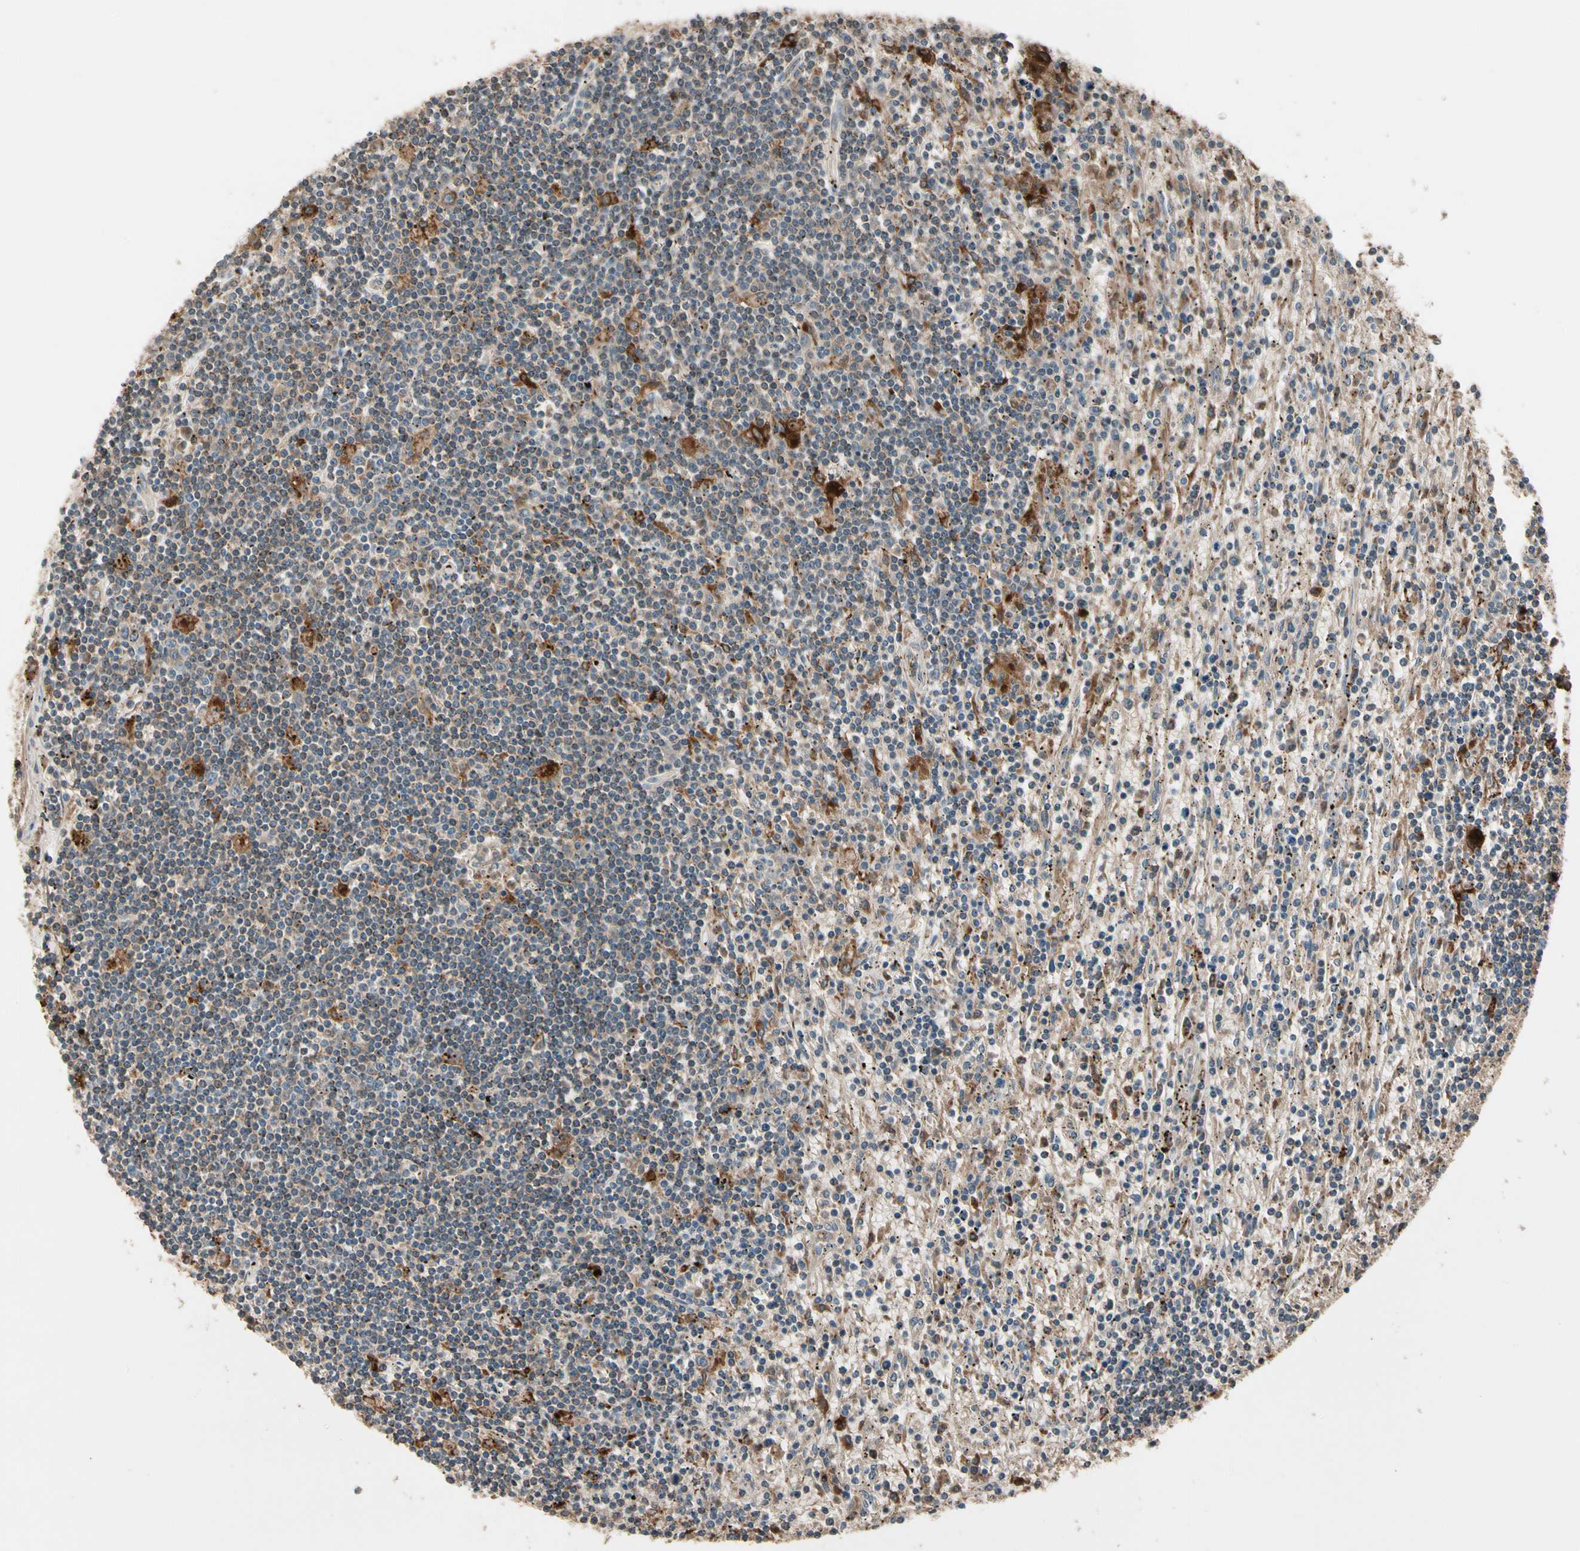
{"staining": {"intensity": "moderate", "quantity": "<25%", "location": "cytoplasmic/membranous"}, "tissue": "lymphoma", "cell_type": "Tumor cells", "image_type": "cancer", "snomed": [{"axis": "morphology", "description": "Malignant lymphoma, non-Hodgkin's type, Low grade"}, {"axis": "topography", "description": "Spleen"}], "caption": "Low-grade malignant lymphoma, non-Hodgkin's type tissue shows moderate cytoplasmic/membranous expression in approximately <25% of tumor cells, visualized by immunohistochemistry.", "gene": "GM2A", "patient": {"sex": "male", "age": 76}}